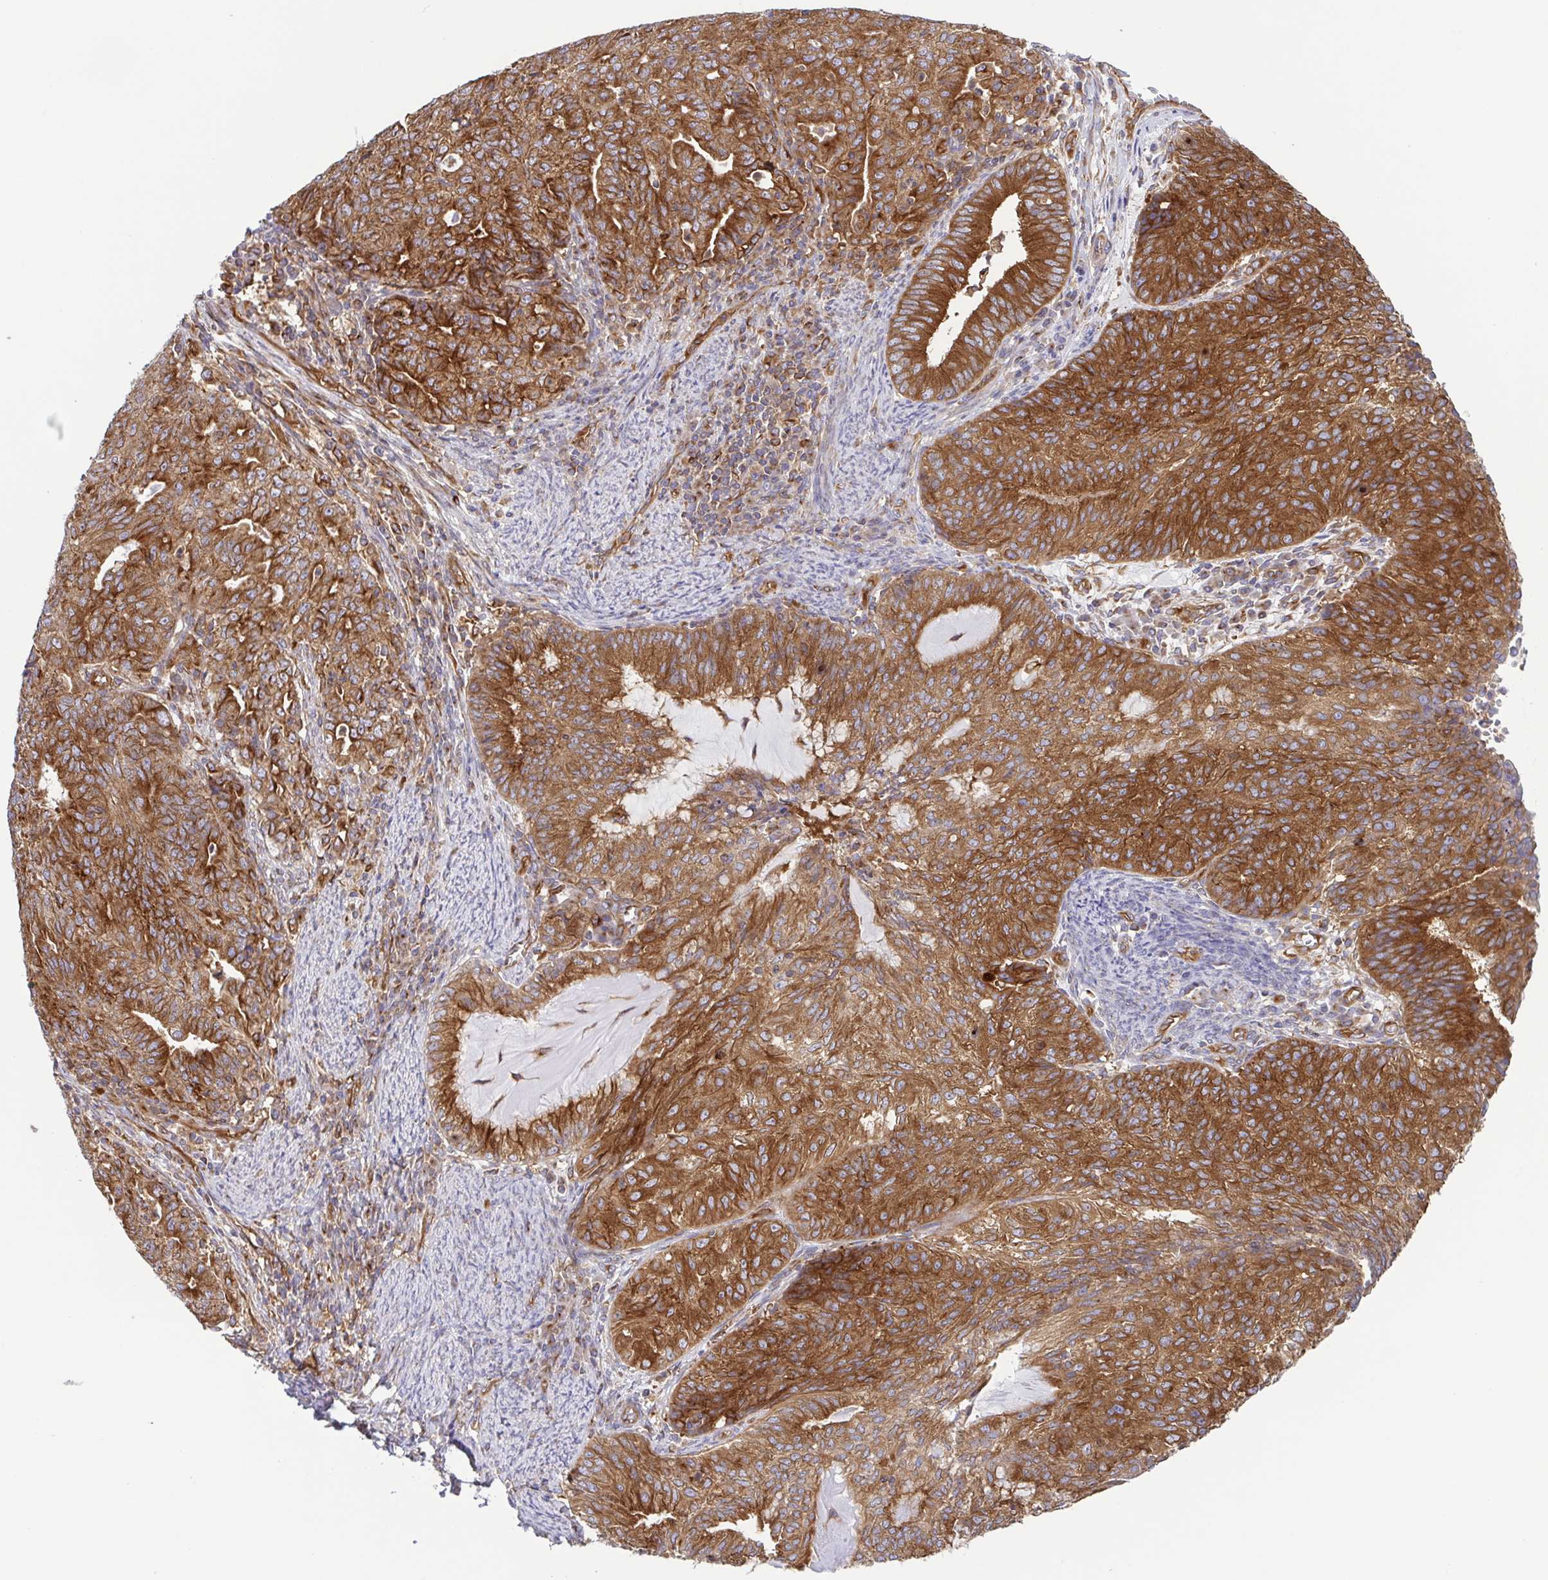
{"staining": {"intensity": "strong", "quantity": ">75%", "location": "cytoplasmic/membranous"}, "tissue": "endometrial cancer", "cell_type": "Tumor cells", "image_type": "cancer", "snomed": [{"axis": "morphology", "description": "Adenocarcinoma, NOS"}, {"axis": "topography", "description": "Endometrium"}], "caption": "Brown immunohistochemical staining in endometrial cancer (adenocarcinoma) demonstrates strong cytoplasmic/membranous expression in approximately >75% of tumor cells.", "gene": "KIF5B", "patient": {"sex": "female", "age": 82}}